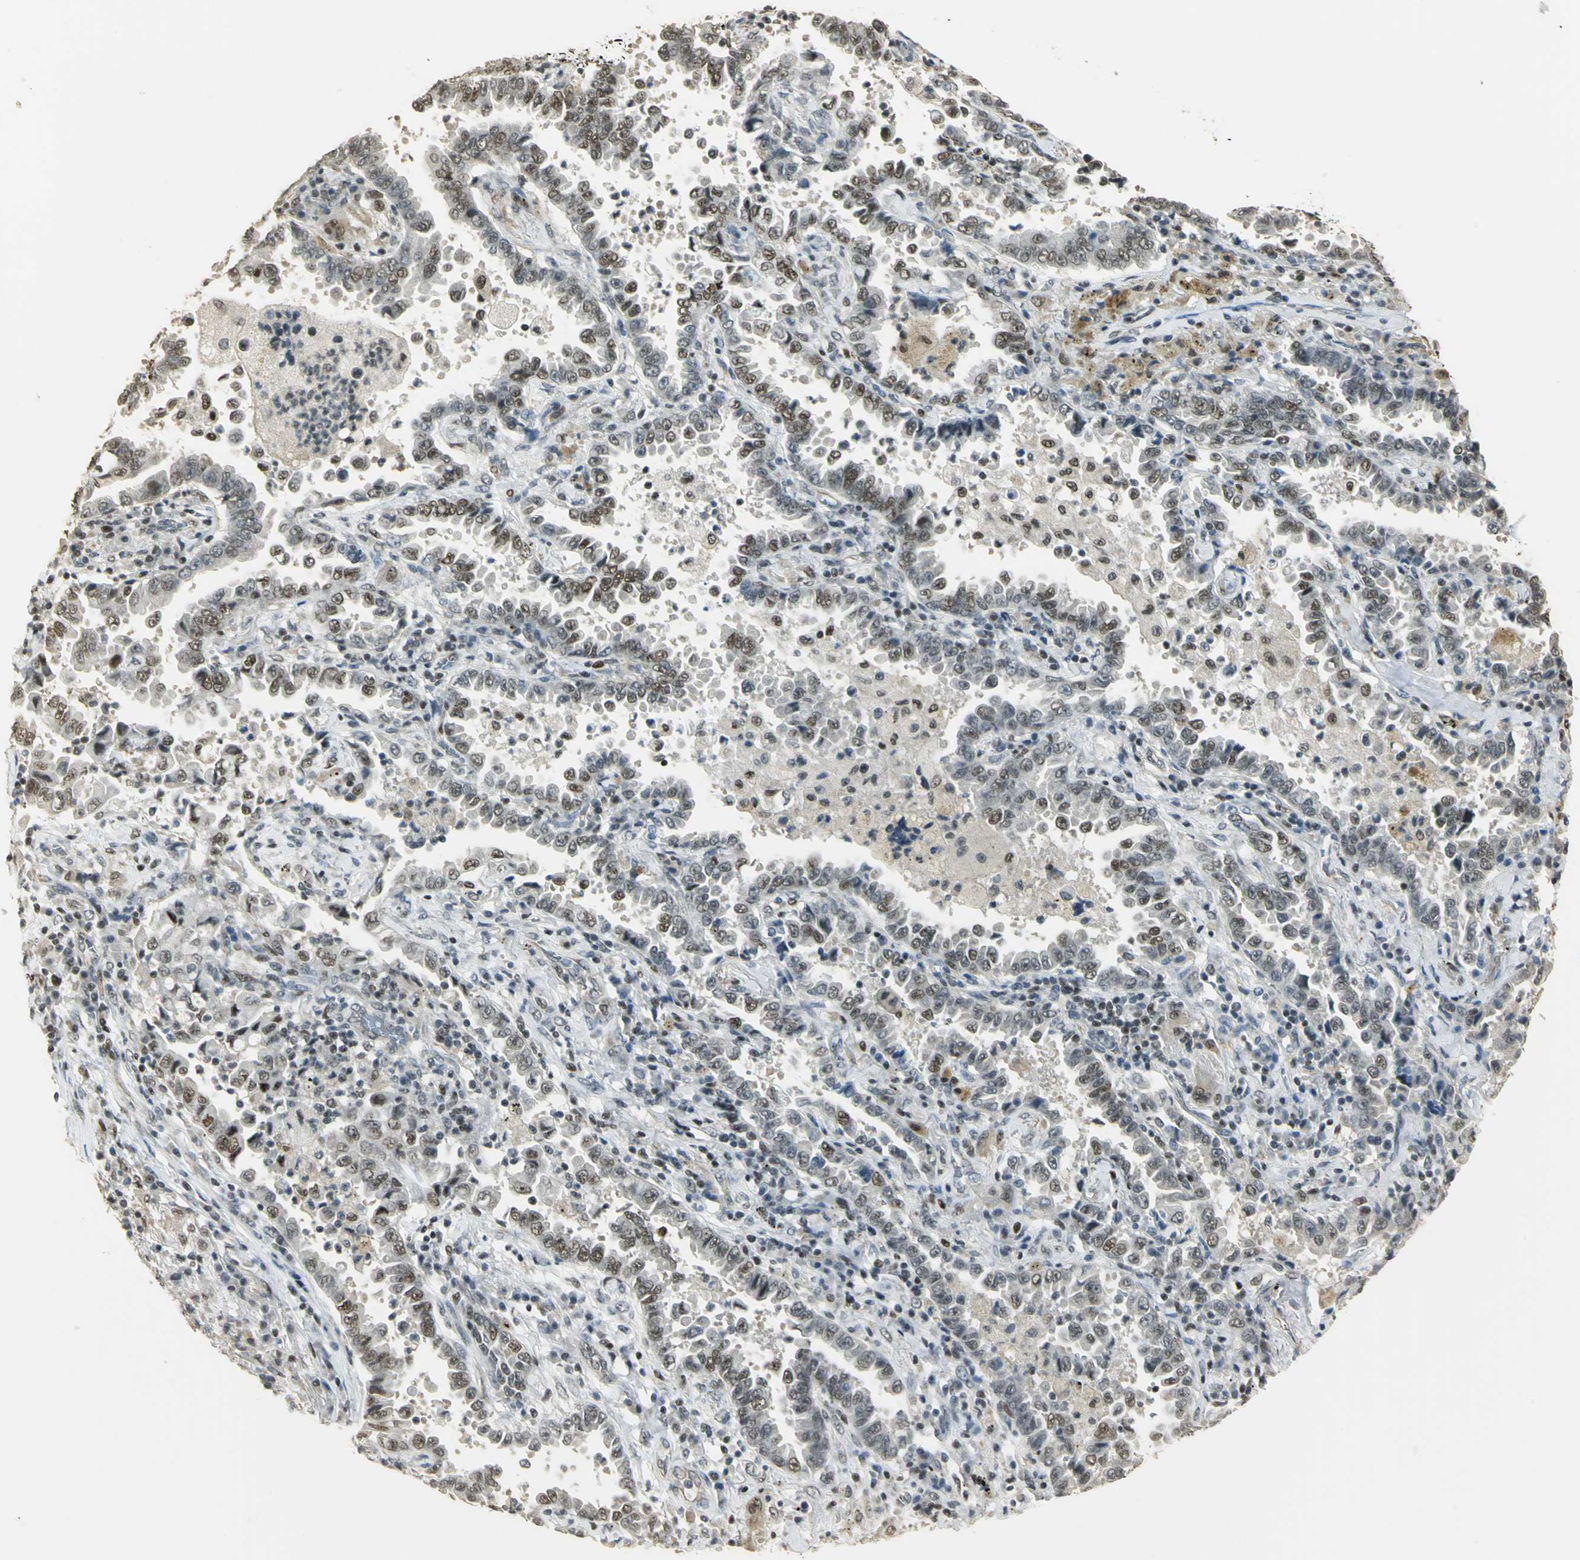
{"staining": {"intensity": "weak", "quantity": ">75%", "location": "nuclear"}, "tissue": "lung cancer", "cell_type": "Tumor cells", "image_type": "cancer", "snomed": [{"axis": "morphology", "description": "Normal tissue, NOS"}, {"axis": "morphology", "description": "Inflammation, NOS"}, {"axis": "morphology", "description": "Adenocarcinoma, NOS"}, {"axis": "topography", "description": "Lung"}], "caption": "Protein staining shows weak nuclear staining in about >75% of tumor cells in lung cancer.", "gene": "ELF1", "patient": {"sex": "female", "age": 64}}